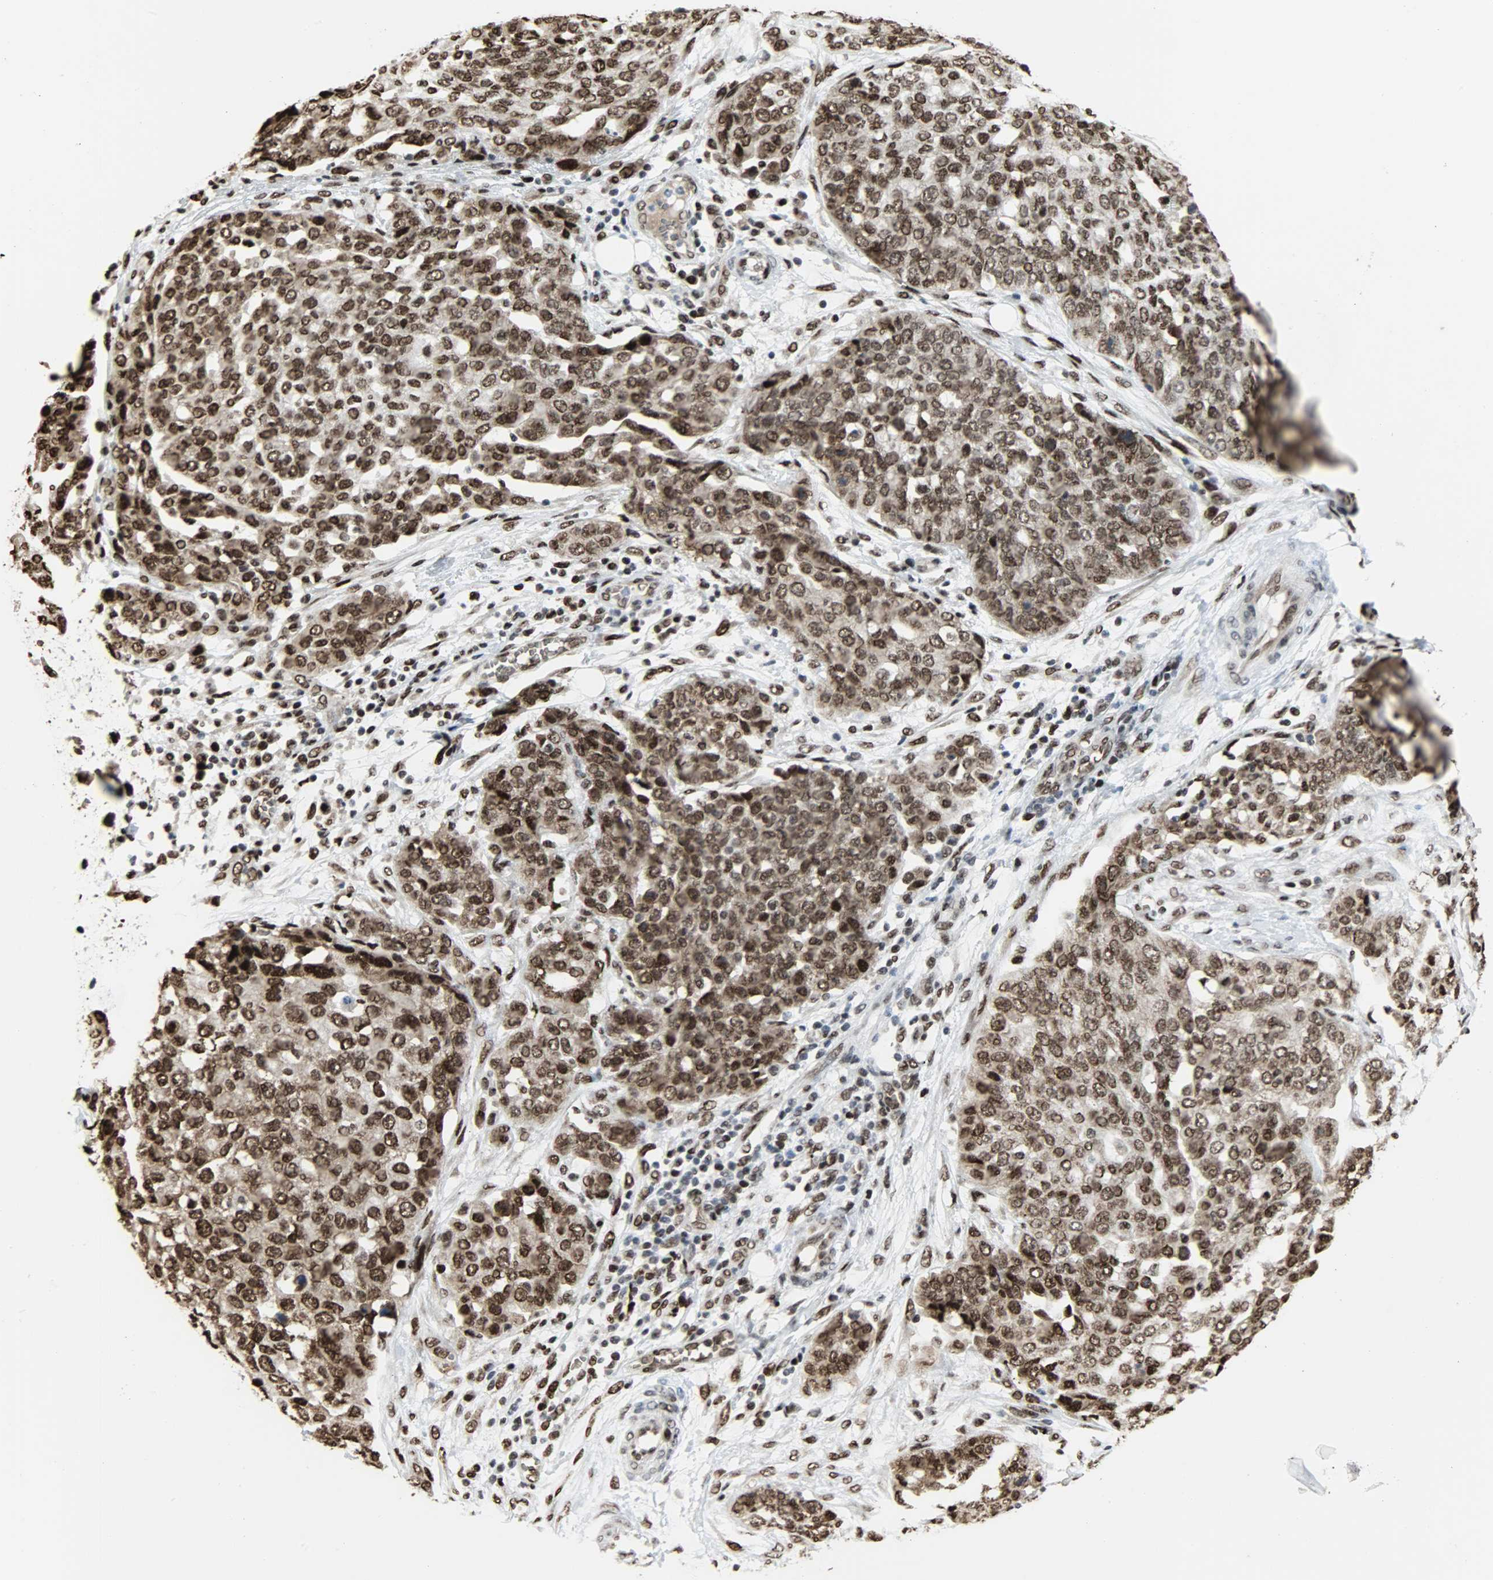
{"staining": {"intensity": "strong", "quantity": ">75%", "location": "cytoplasmic/membranous,nuclear"}, "tissue": "ovarian cancer", "cell_type": "Tumor cells", "image_type": "cancer", "snomed": [{"axis": "morphology", "description": "Cystadenocarcinoma, serous, NOS"}, {"axis": "topography", "description": "Soft tissue"}, {"axis": "topography", "description": "Ovary"}], "caption": "Ovarian serous cystadenocarcinoma stained for a protein reveals strong cytoplasmic/membranous and nuclear positivity in tumor cells. (IHC, brightfield microscopy, high magnification).", "gene": "SNAI1", "patient": {"sex": "female", "age": 57}}